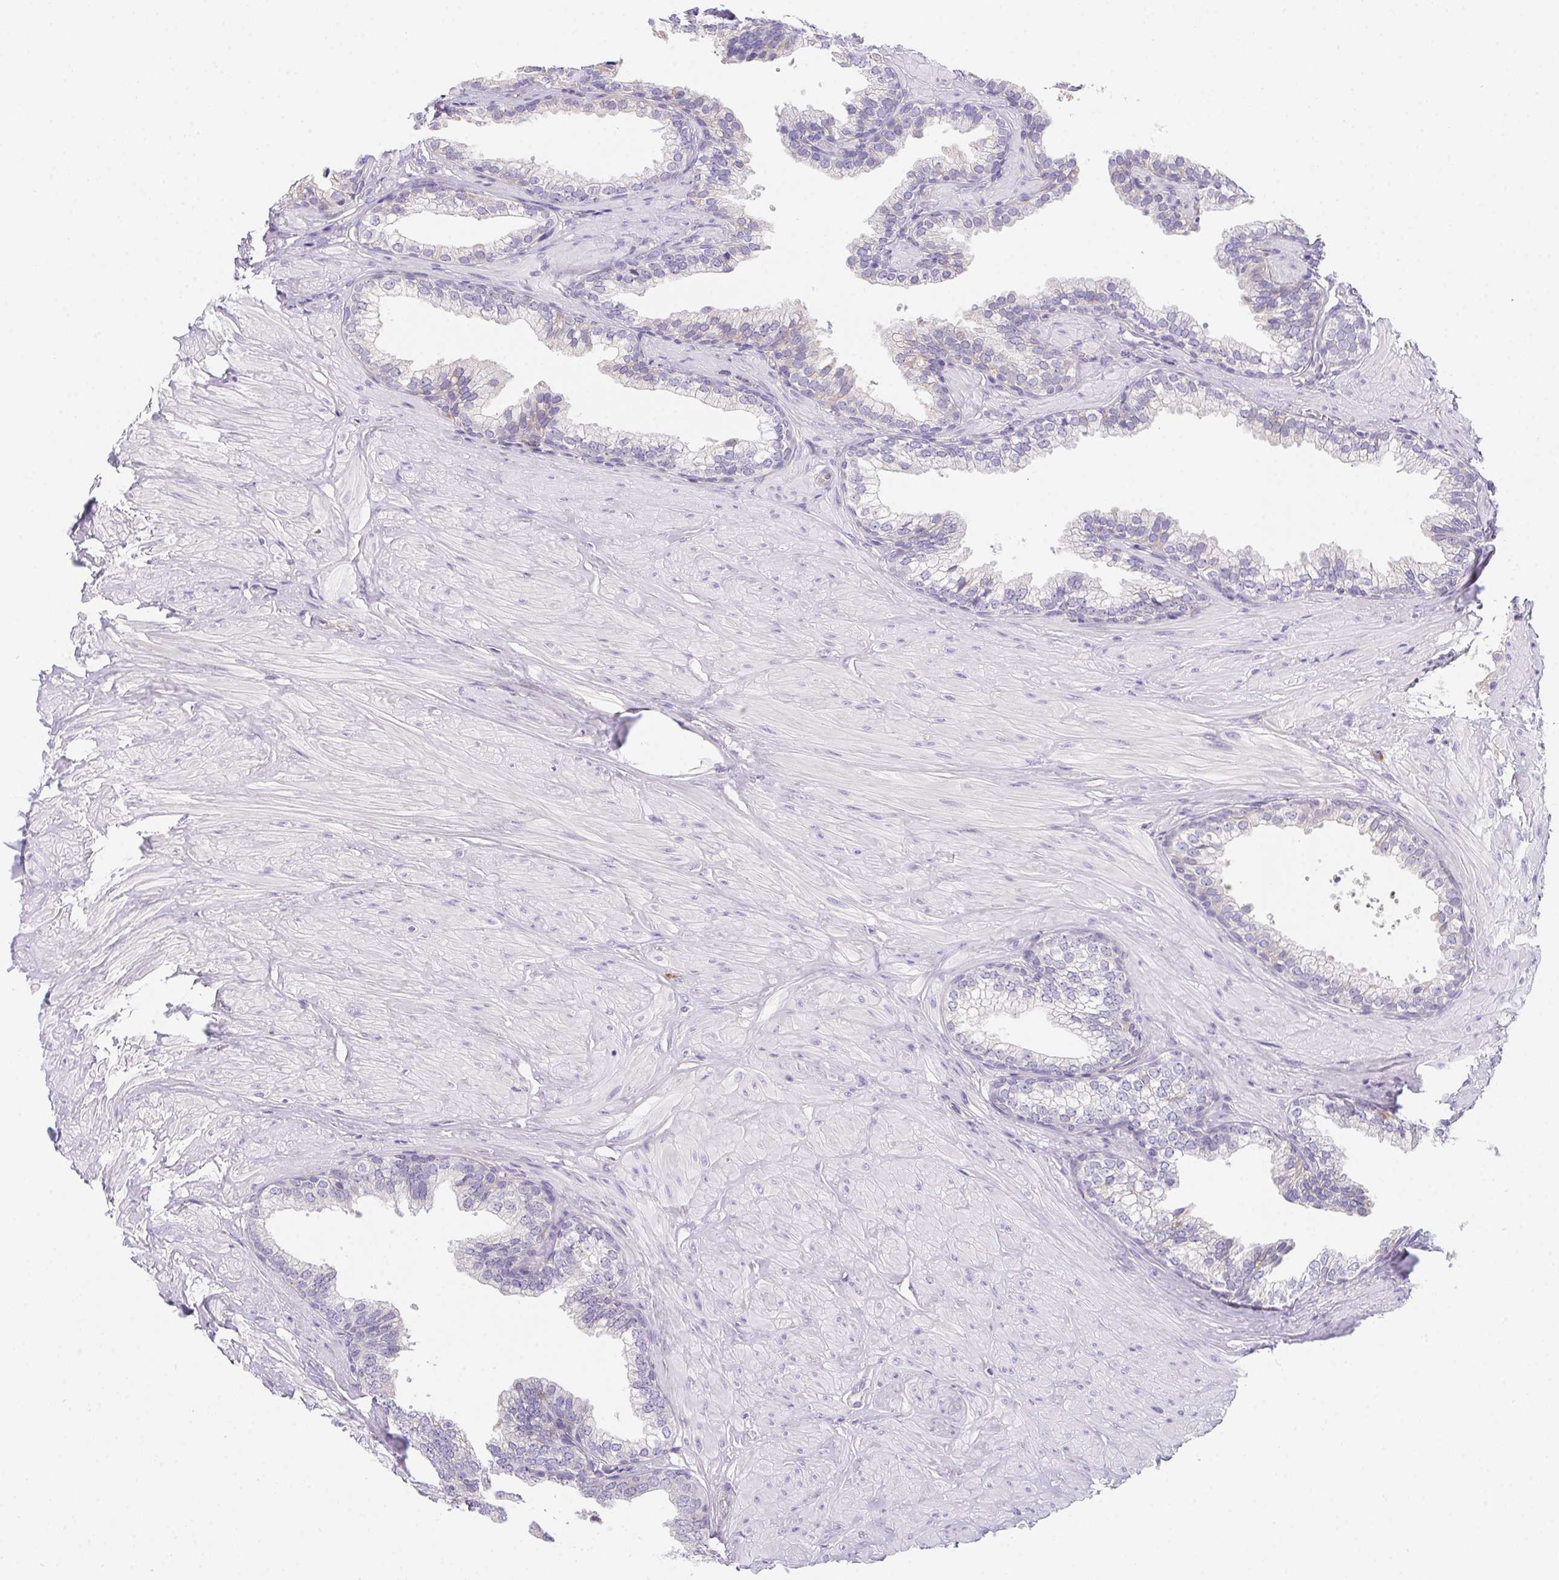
{"staining": {"intensity": "negative", "quantity": "none", "location": "none"}, "tissue": "prostate", "cell_type": "Glandular cells", "image_type": "normal", "snomed": [{"axis": "morphology", "description": "Normal tissue, NOS"}, {"axis": "topography", "description": "Prostate"}, {"axis": "topography", "description": "Peripheral nerve tissue"}], "caption": "The immunohistochemistry micrograph has no significant expression in glandular cells of prostate.", "gene": "ADAM8", "patient": {"sex": "male", "age": 55}}